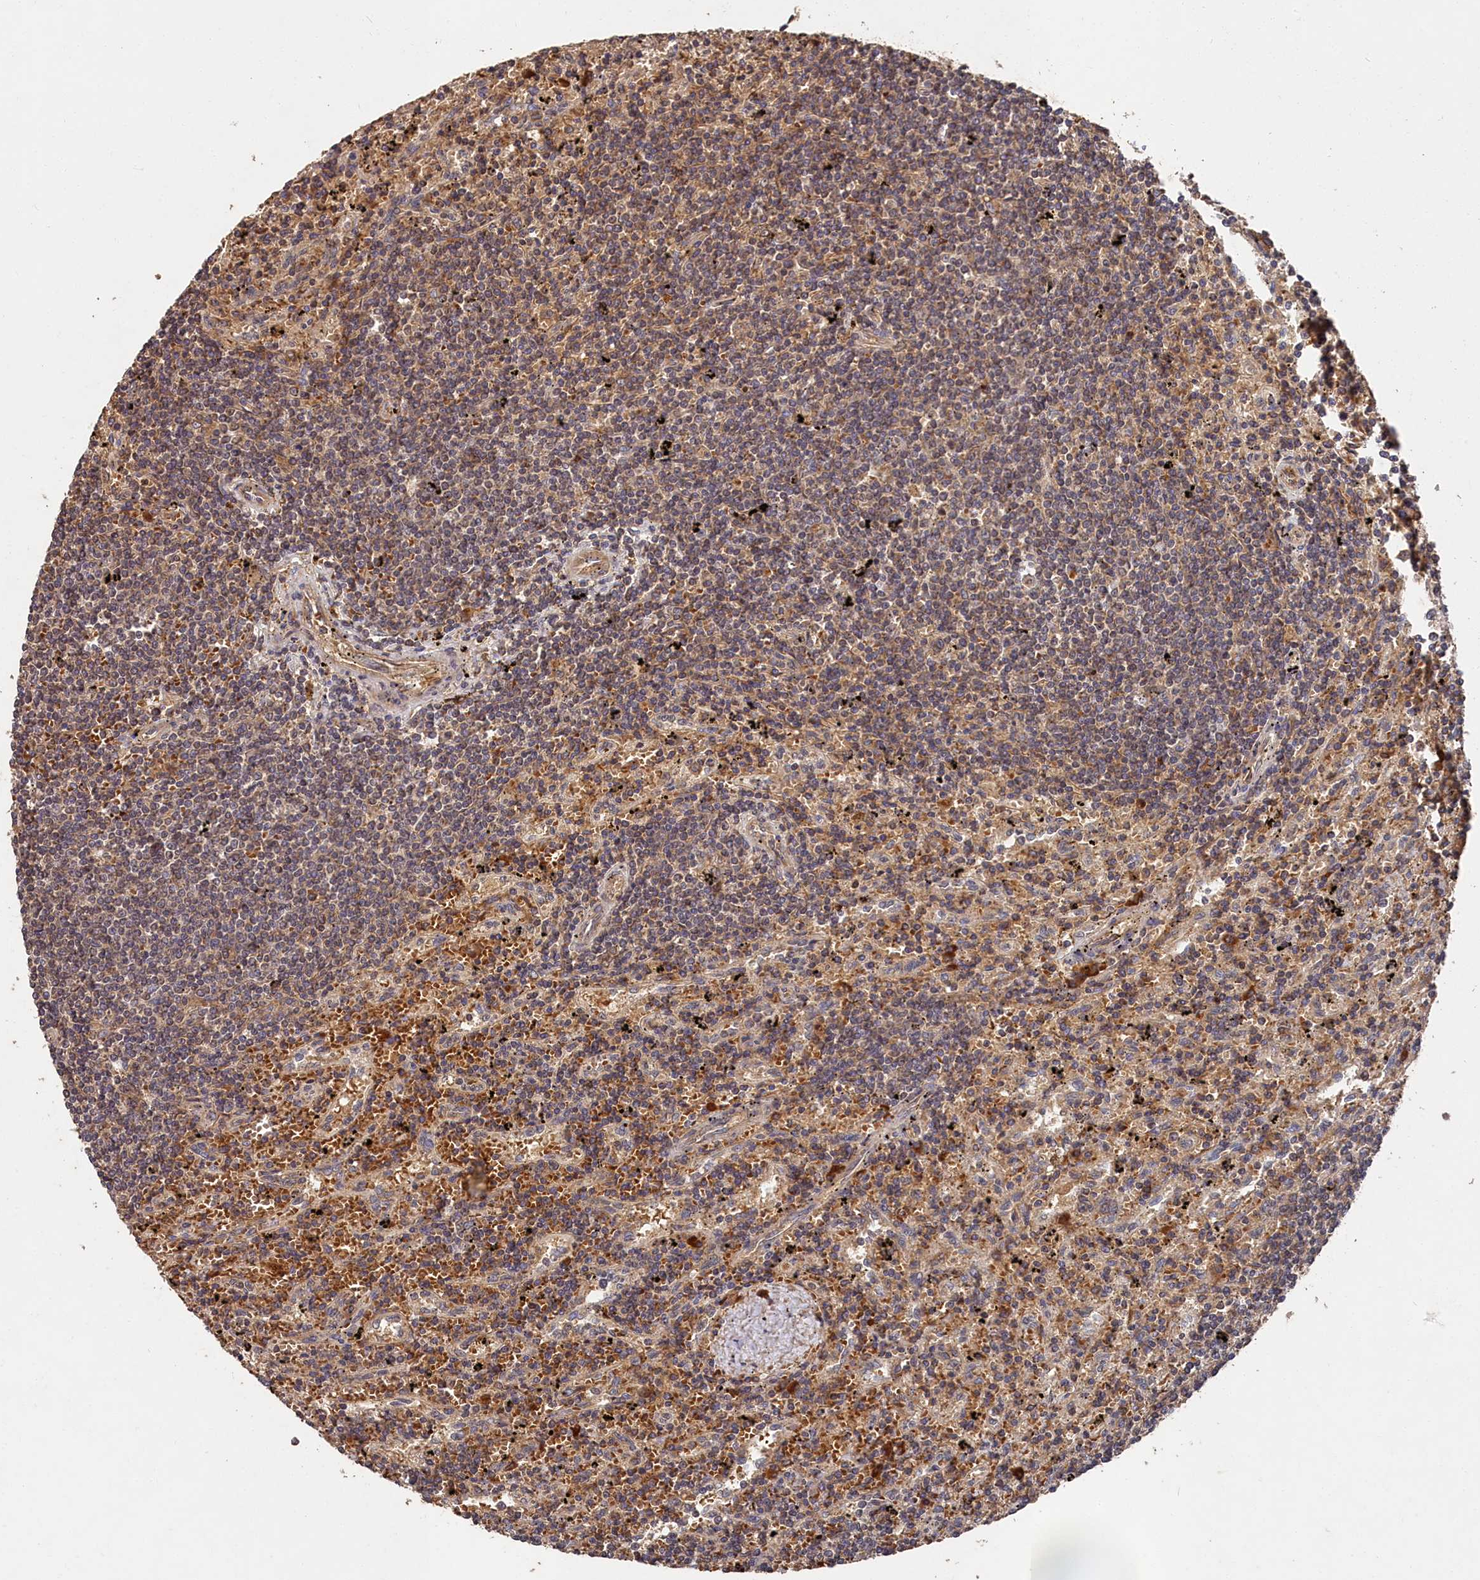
{"staining": {"intensity": "weak", "quantity": "<25%", "location": "cytoplasmic/membranous"}, "tissue": "lymphoma", "cell_type": "Tumor cells", "image_type": "cancer", "snomed": [{"axis": "morphology", "description": "Malignant lymphoma, non-Hodgkin's type, Low grade"}, {"axis": "topography", "description": "Spleen"}], "caption": "High power microscopy micrograph of an immunohistochemistry (IHC) histopathology image of low-grade malignant lymphoma, non-Hodgkin's type, revealing no significant positivity in tumor cells.", "gene": "DHRS11", "patient": {"sex": "male", "age": 76}}